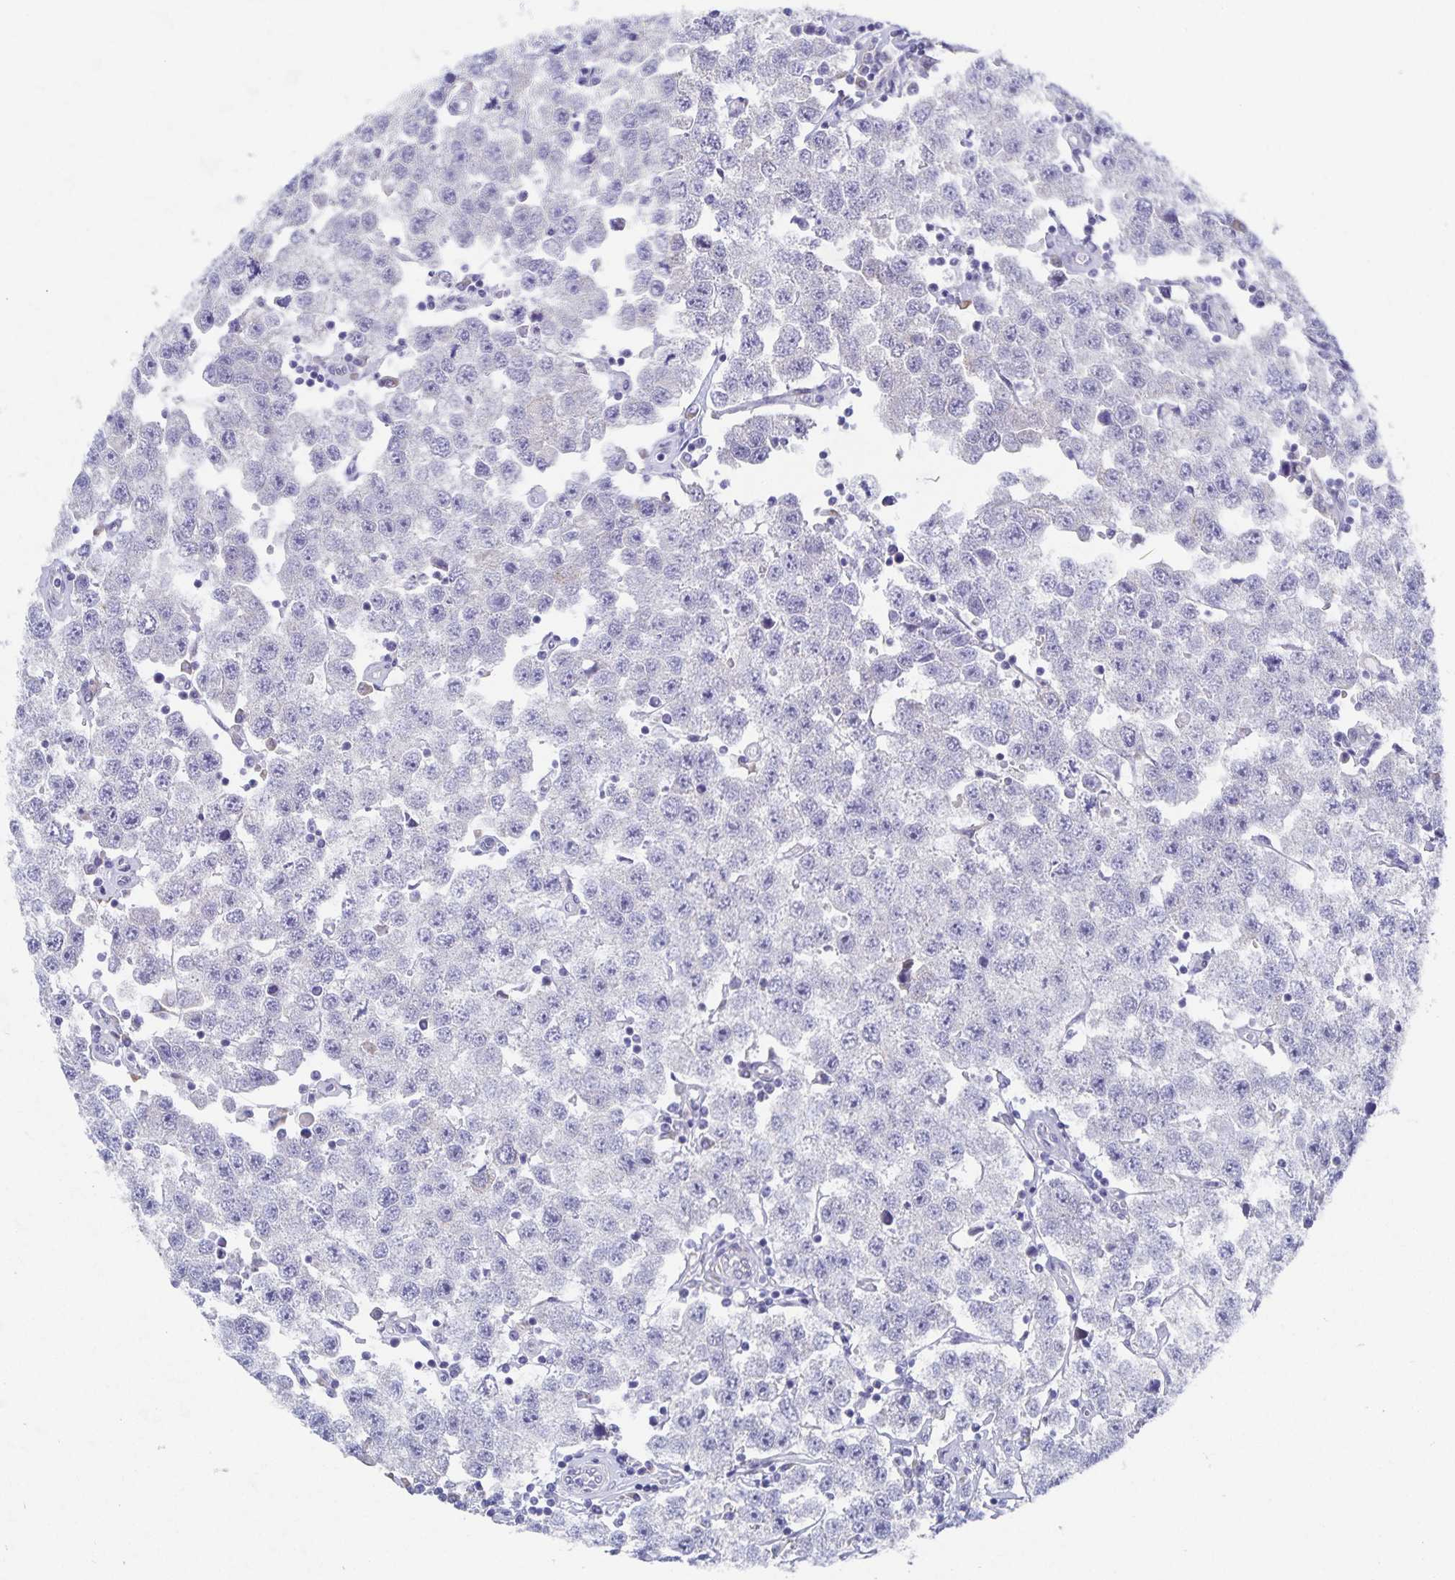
{"staining": {"intensity": "negative", "quantity": "none", "location": "none"}, "tissue": "testis cancer", "cell_type": "Tumor cells", "image_type": "cancer", "snomed": [{"axis": "morphology", "description": "Seminoma, NOS"}, {"axis": "topography", "description": "Testis"}], "caption": "Tumor cells are negative for protein expression in human testis cancer (seminoma). (DAB (3,3'-diaminobenzidine) IHC with hematoxylin counter stain).", "gene": "ZIK1", "patient": {"sex": "male", "age": 34}}